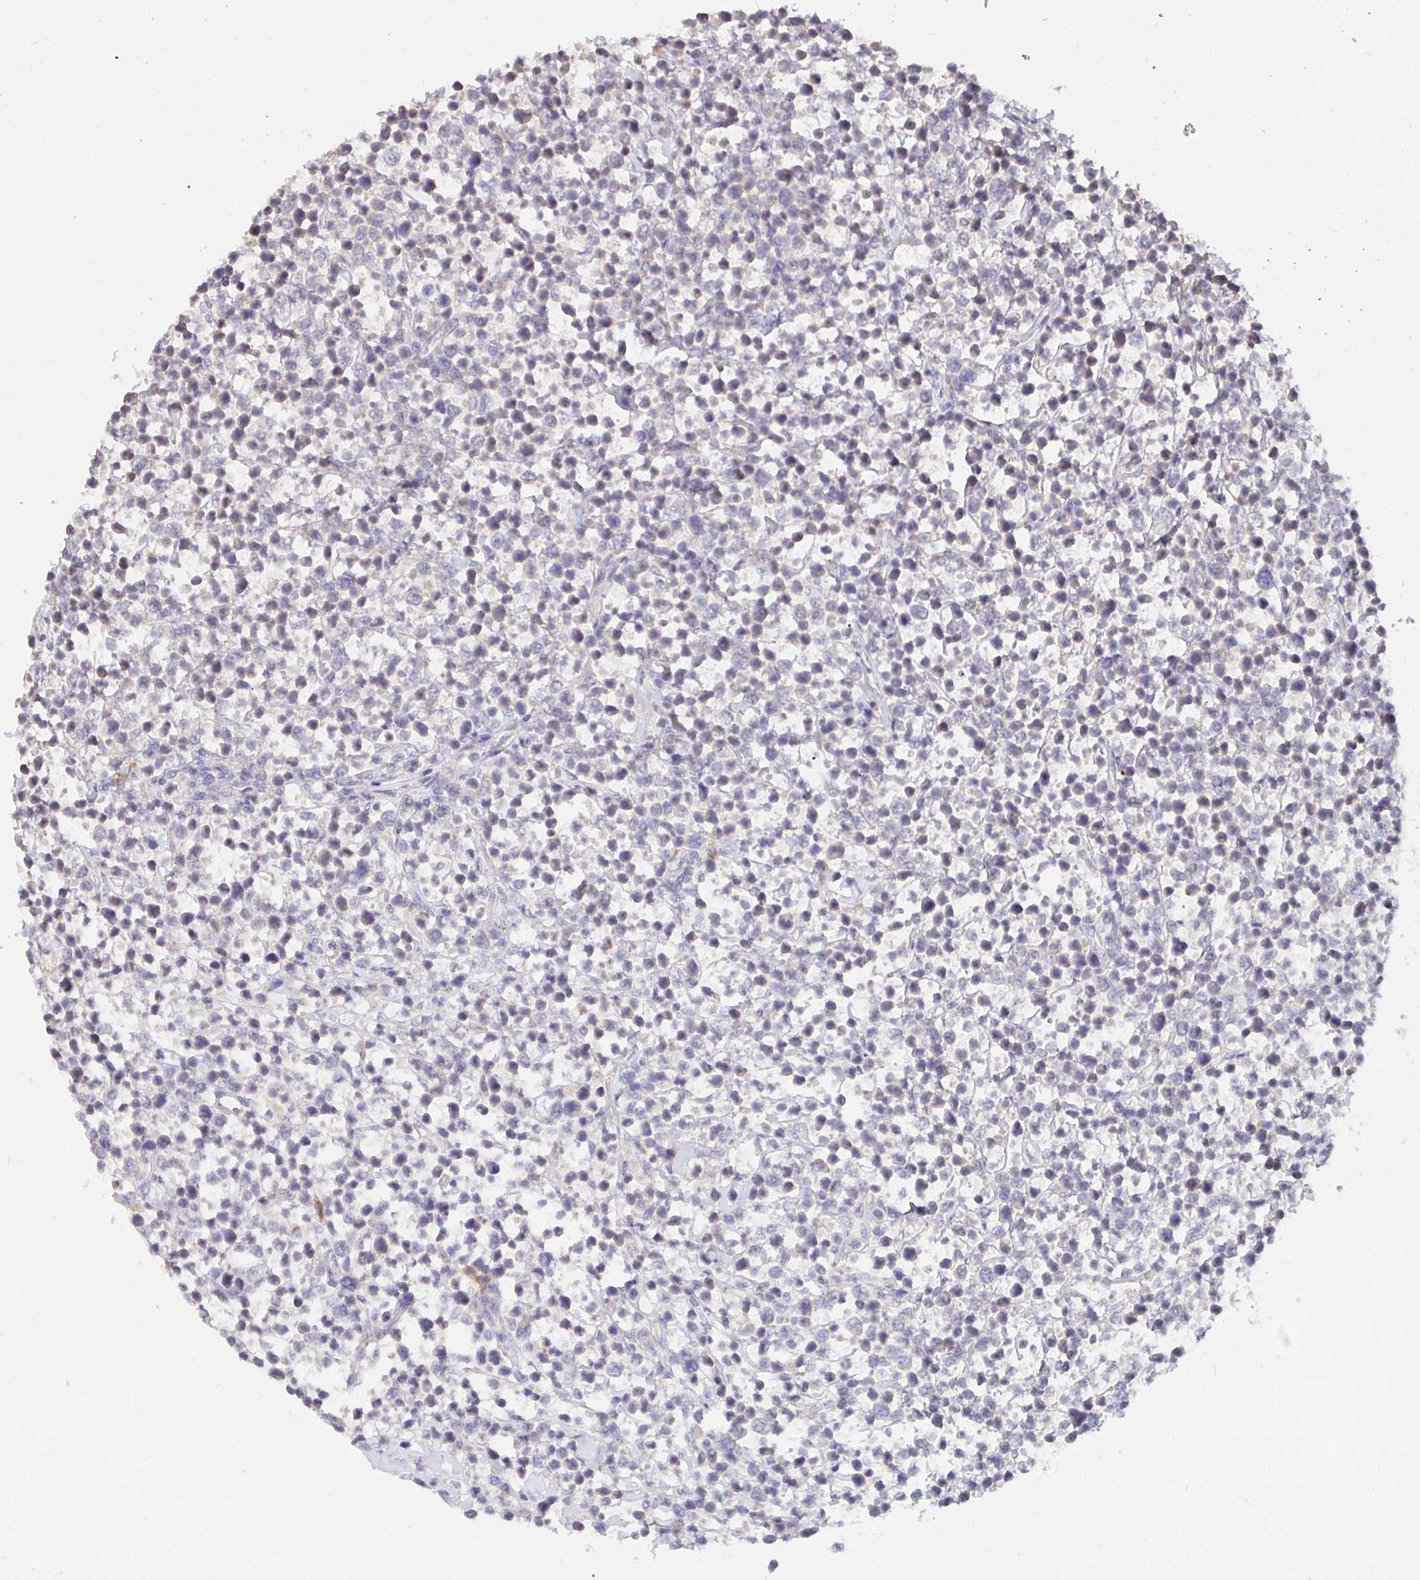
{"staining": {"intensity": "negative", "quantity": "none", "location": "none"}, "tissue": "lymphoma", "cell_type": "Tumor cells", "image_type": "cancer", "snomed": [{"axis": "morphology", "description": "Malignant lymphoma, non-Hodgkin's type, High grade"}, {"axis": "topography", "description": "Soft tissue"}], "caption": "Tumor cells are negative for brown protein staining in malignant lymphoma, non-Hodgkin's type (high-grade).", "gene": "ZDHHC11", "patient": {"sex": "female", "age": 56}}